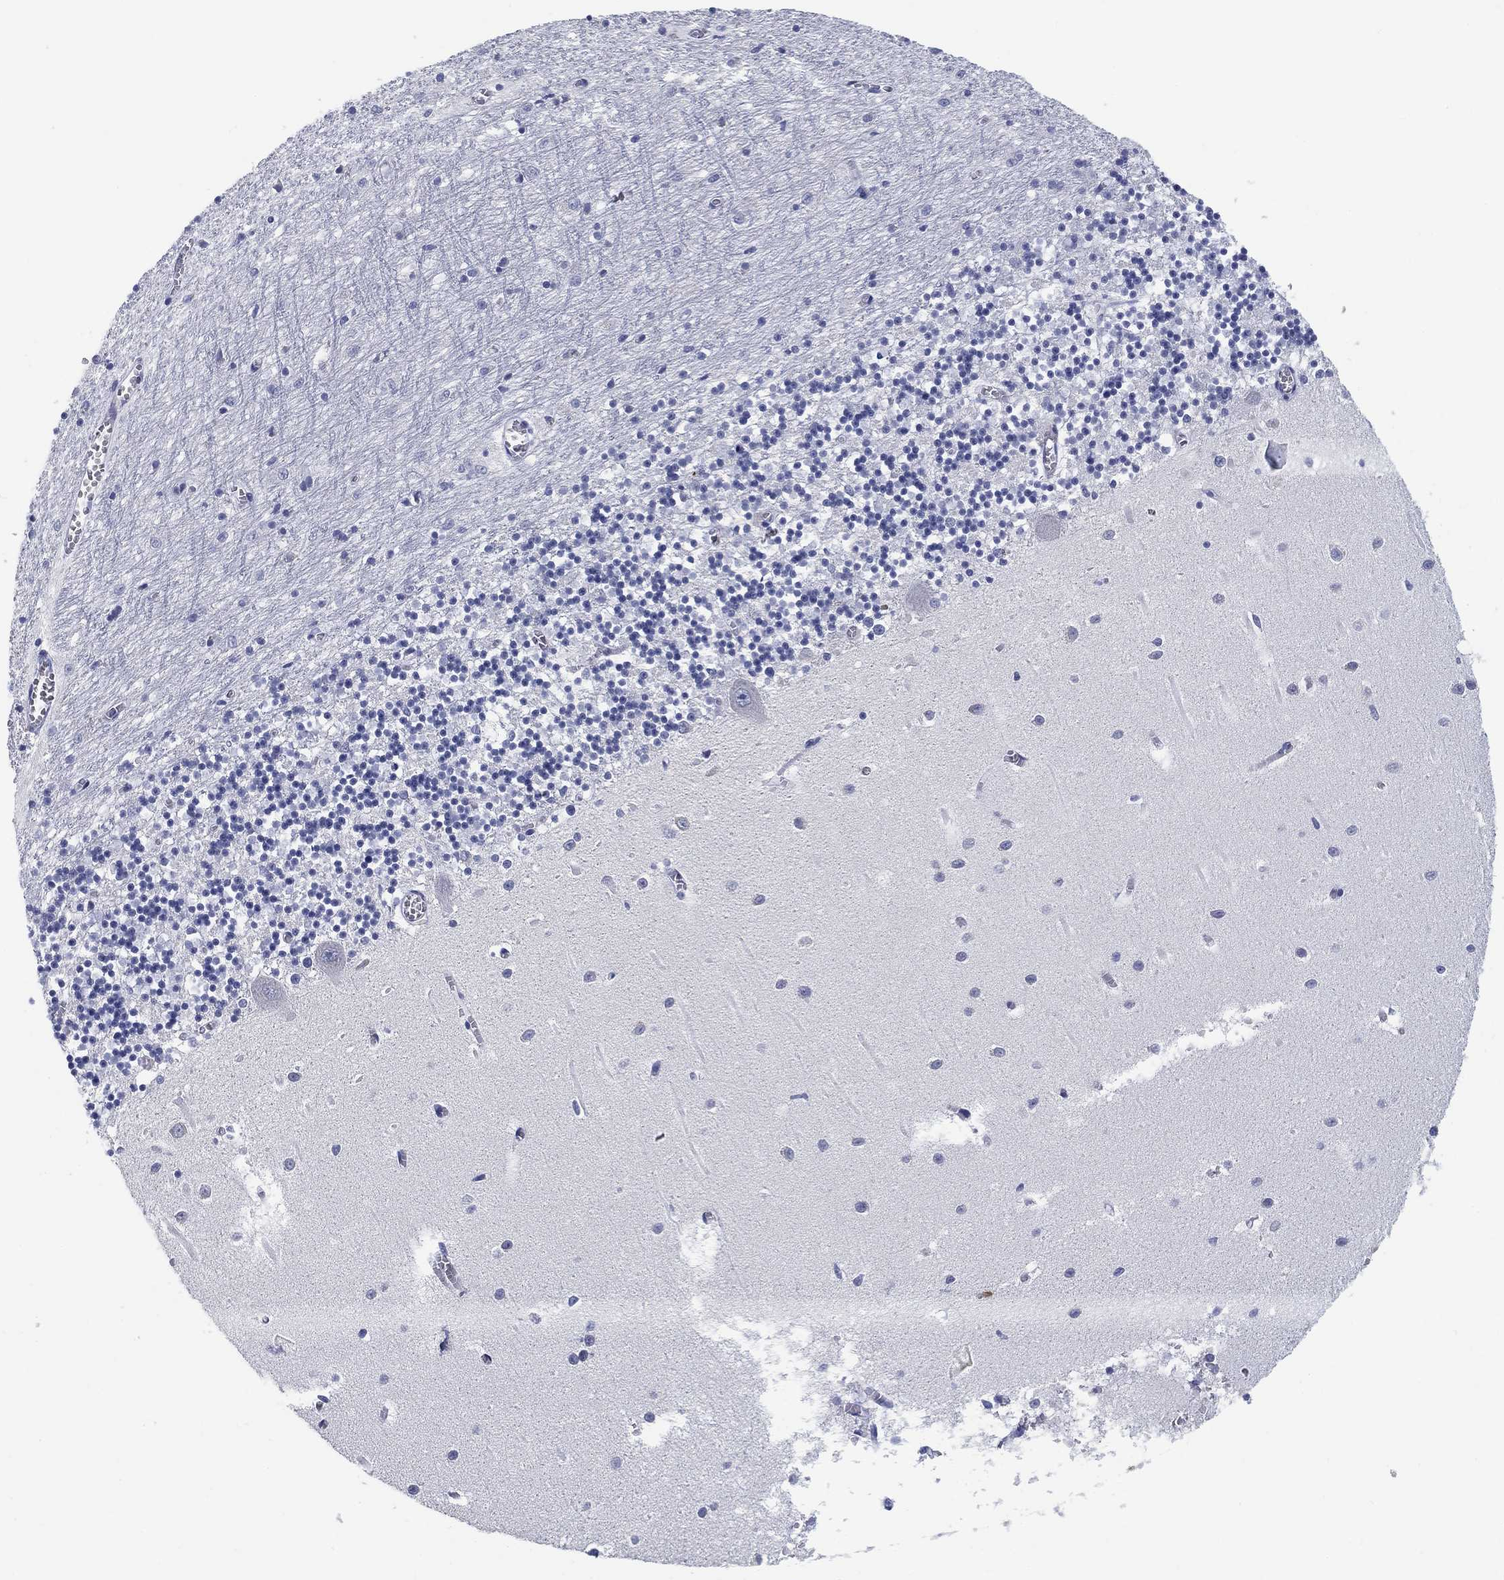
{"staining": {"intensity": "negative", "quantity": "none", "location": "none"}, "tissue": "cerebellum", "cell_type": "Cells in granular layer", "image_type": "normal", "snomed": [{"axis": "morphology", "description": "Normal tissue, NOS"}, {"axis": "topography", "description": "Cerebellum"}], "caption": "An immunohistochemistry (IHC) image of benign cerebellum is shown. There is no staining in cells in granular layer of cerebellum. (DAB IHC, high magnification).", "gene": "CLUL1", "patient": {"sex": "female", "age": 64}}